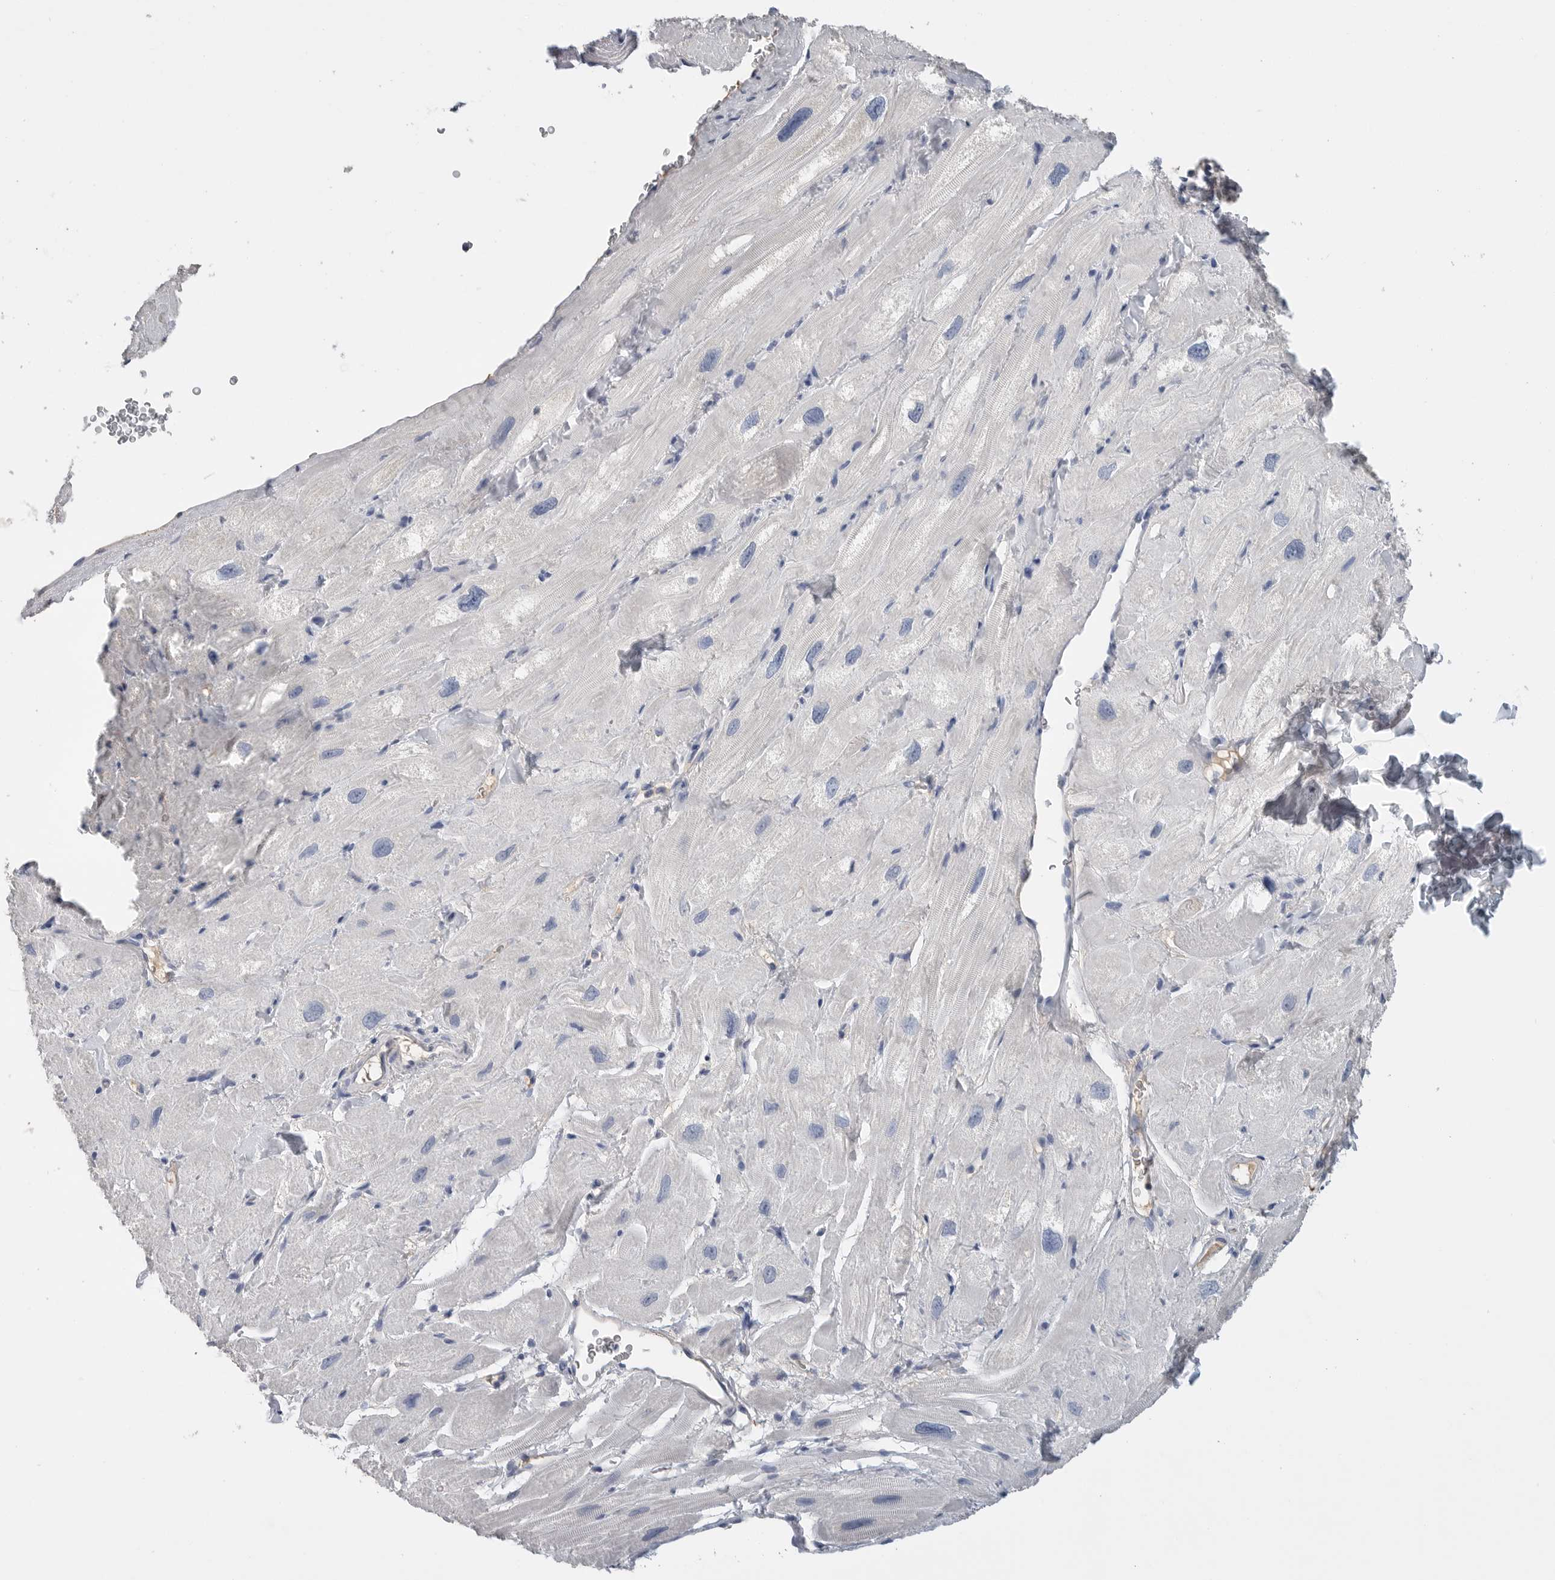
{"staining": {"intensity": "negative", "quantity": "none", "location": "none"}, "tissue": "heart muscle", "cell_type": "Cardiomyocytes", "image_type": "normal", "snomed": [{"axis": "morphology", "description": "Normal tissue, NOS"}, {"axis": "topography", "description": "Heart"}], "caption": "This is a histopathology image of immunohistochemistry staining of unremarkable heart muscle, which shows no positivity in cardiomyocytes.", "gene": "FABP6", "patient": {"sex": "male", "age": 49}}